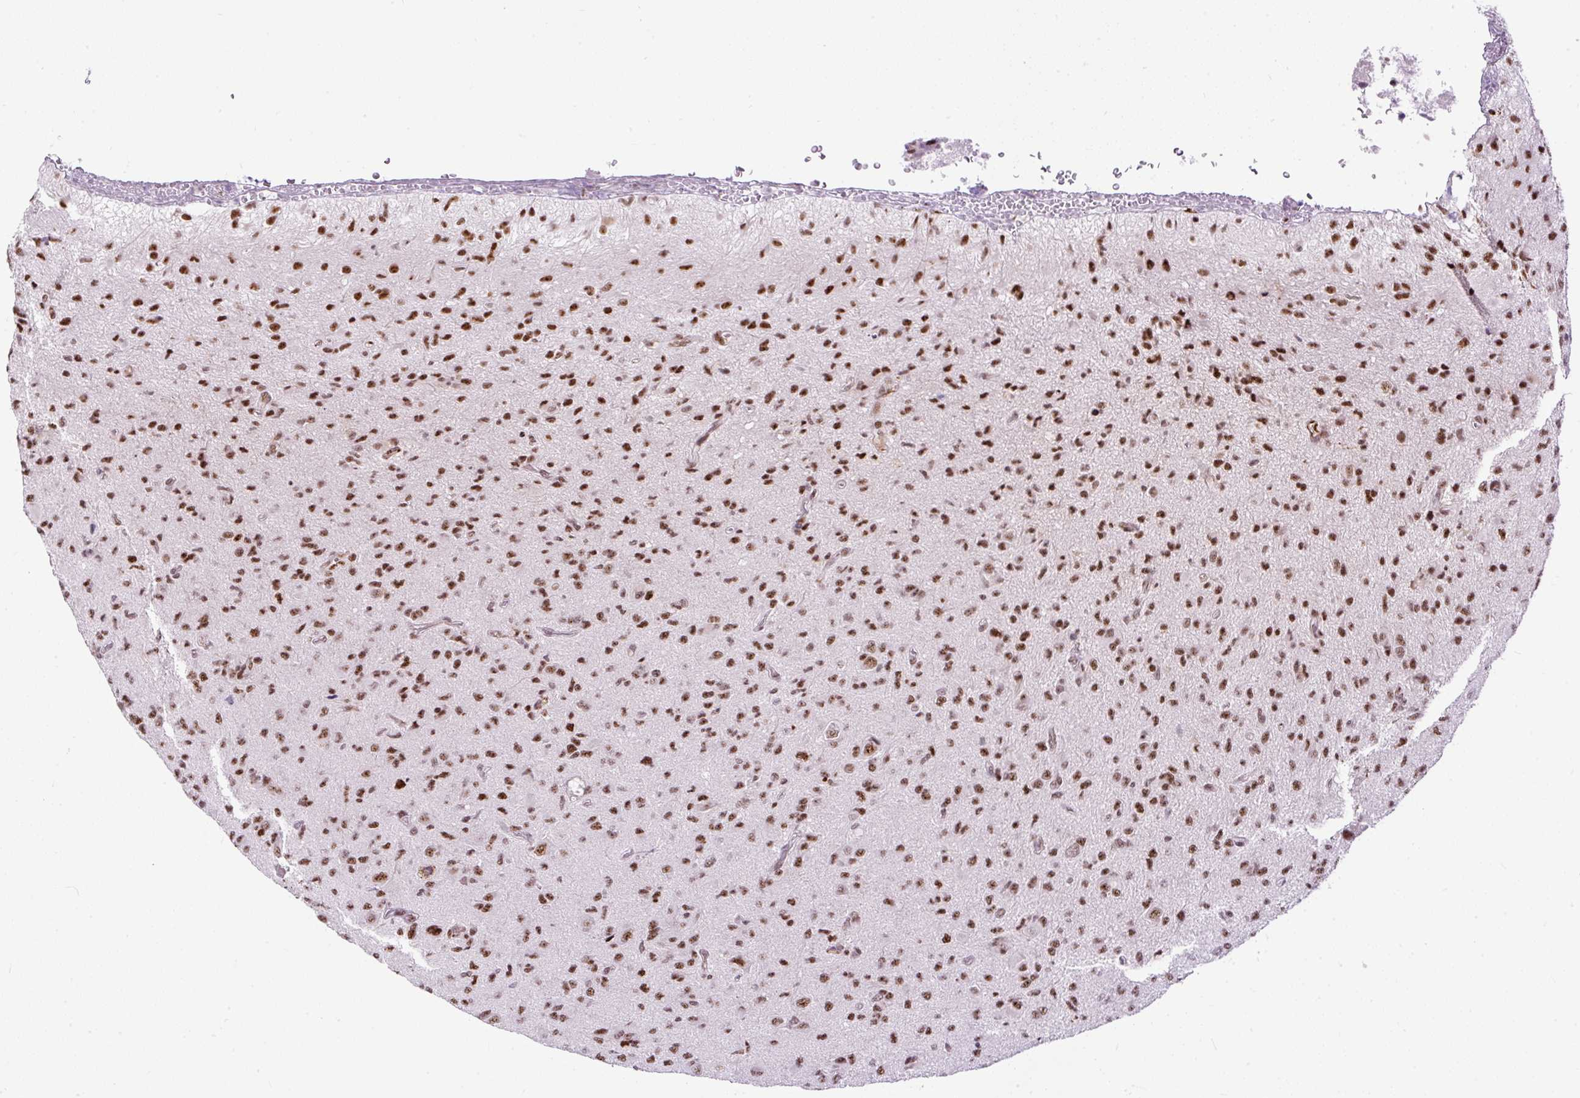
{"staining": {"intensity": "strong", "quantity": ">75%", "location": "nuclear"}, "tissue": "glioma", "cell_type": "Tumor cells", "image_type": "cancer", "snomed": [{"axis": "morphology", "description": "Glioma, malignant, High grade"}, {"axis": "topography", "description": "Brain"}], "caption": "DAB immunohistochemical staining of high-grade glioma (malignant) displays strong nuclear protein expression in about >75% of tumor cells.", "gene": "LUC7L2", "patient": {"sex": "male", "age": 36}}